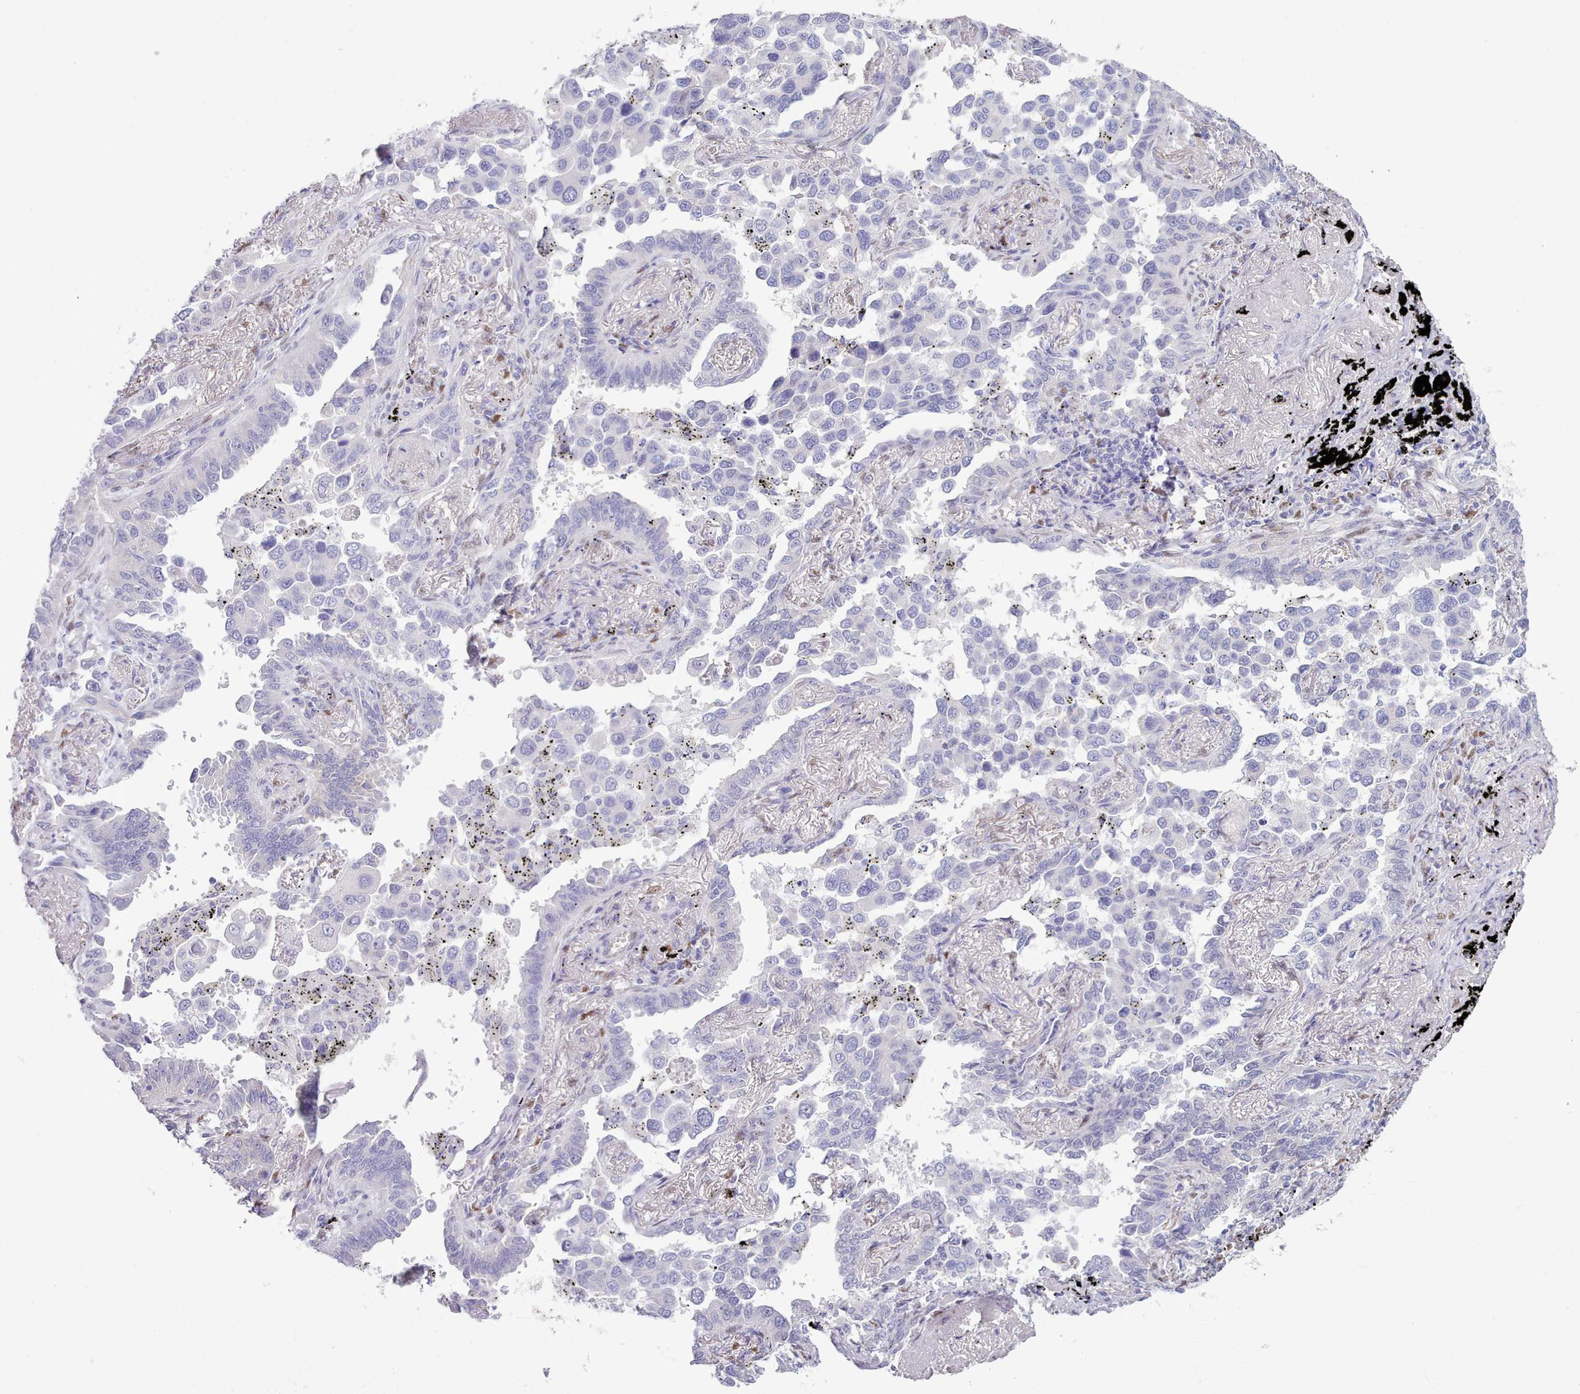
{"staining": {"intensity": "negative", "quantity": "none", "location": "none"}, "tissue": "lung cancer", "cell_type": "Tumor cells", "image_type": "cancer", "snomed": [{"axis": "morphology", "description": "Adenocarcinoma, NOS"}, {"axis": "topography", "description": "Lung"}], "caption": "The immunohistochemistry (IHC) image has no significant positivity in tumor cells of lung cancer (adenocarcinoma) tissue. Brightfield microscopy of IHC stained with DAB (3,3'-diaminobenzidine) (brown) and hematoxylin (blue), captured at high magnification.", "gene": "TMEM253", "patient": {"sex": "male", "age": 67}}